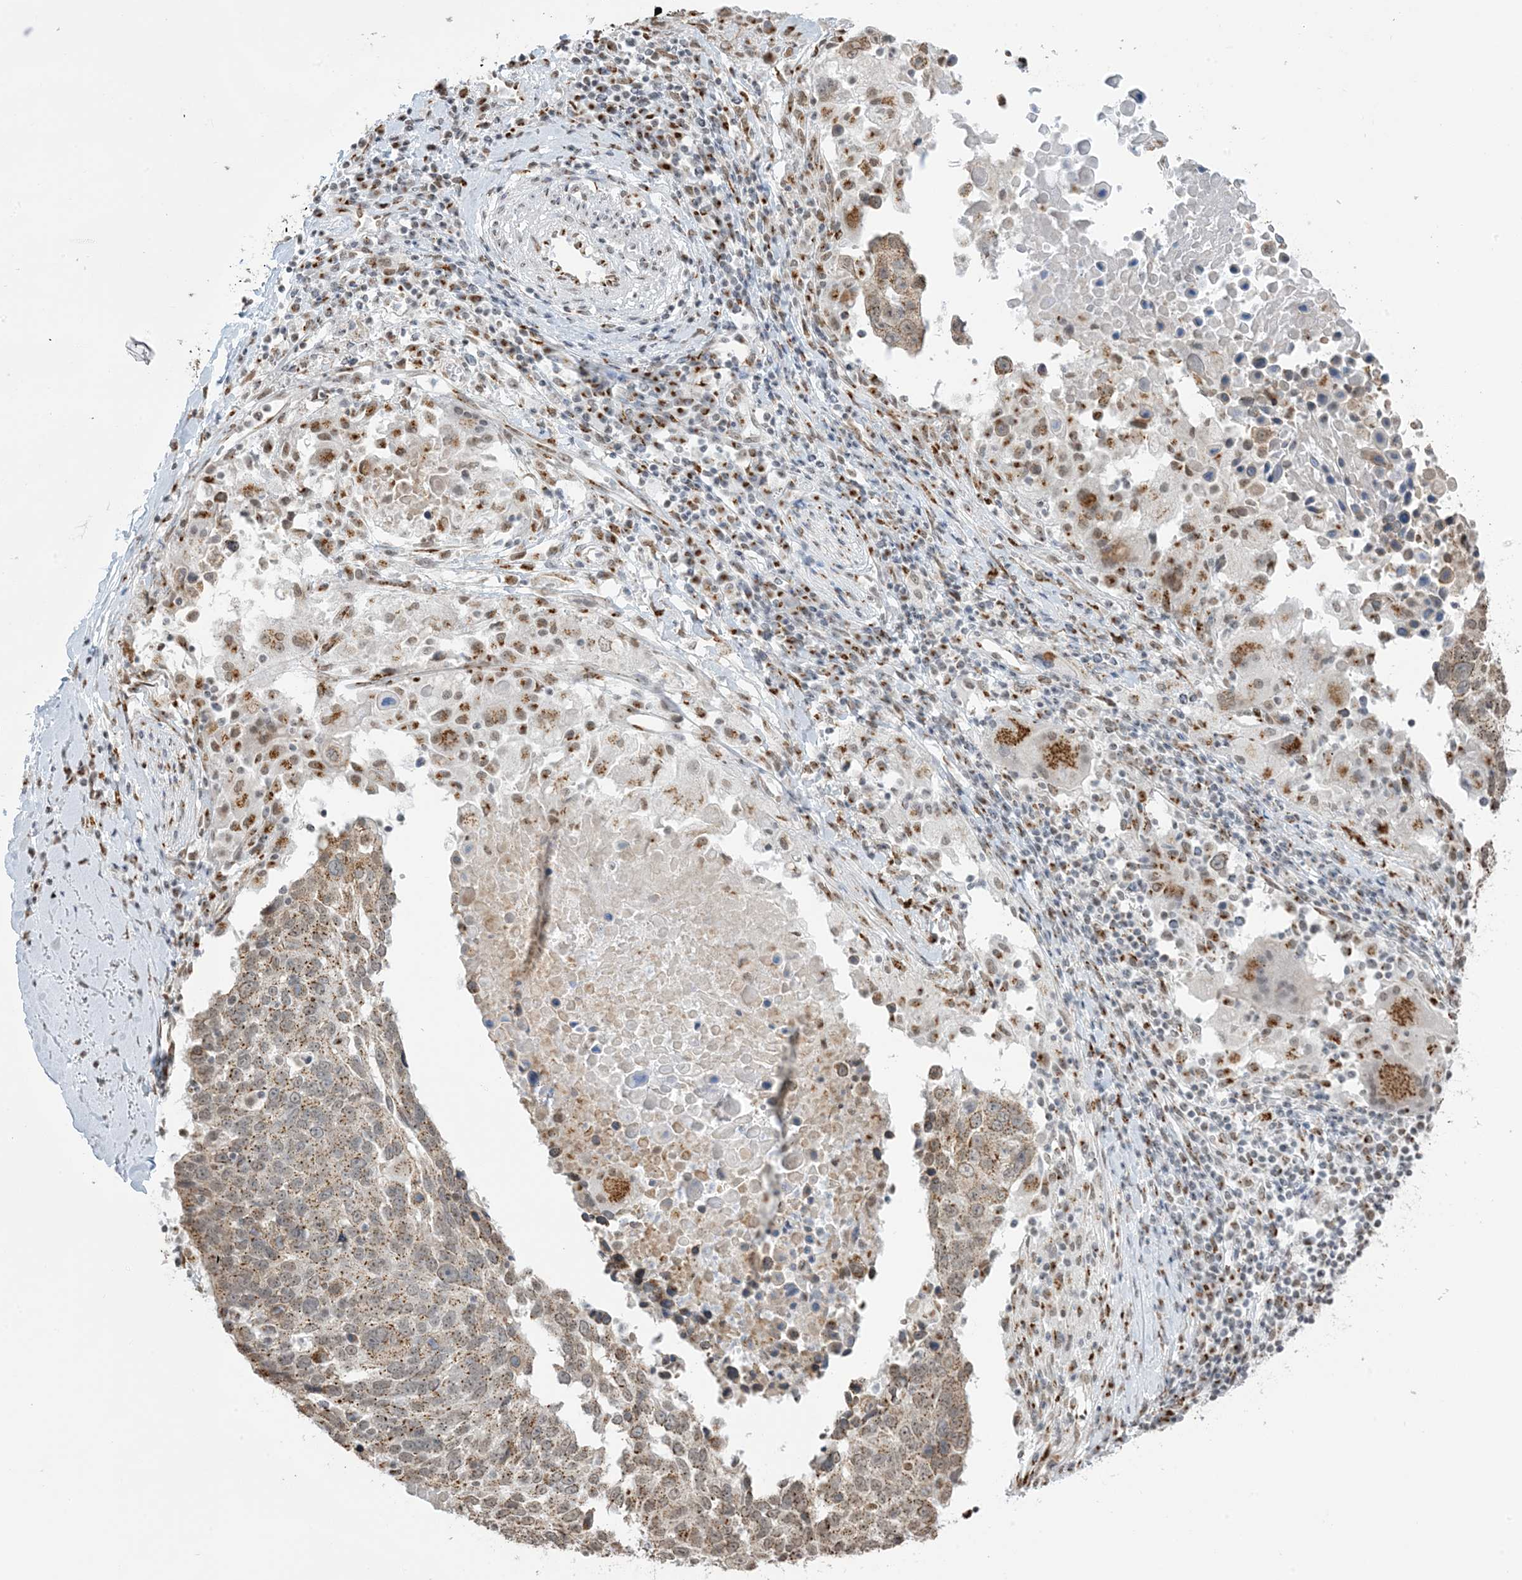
{"staining": {"intensity": "moderate", "quantity": ">75%", "location": "cytoplasmic/membranous"}, "tissue": "lung cancer", "cell_type": "Tumor cells", "image_type": "cancer", "snomed": [{"axis": "morphology", "description": "Squamous cell carcinoma, NOS"}, {"axis": "topography", "description": "Lung"}], "caption": "Immunohistochemical staining of human lung squamous cell carcinoma reveals medium levels of moderate cytoplasmic/membranous protein expression in approximately >75% of tumor cells.", "gene": "GPR107", "patient": {"sex": "male", "age": 66}}